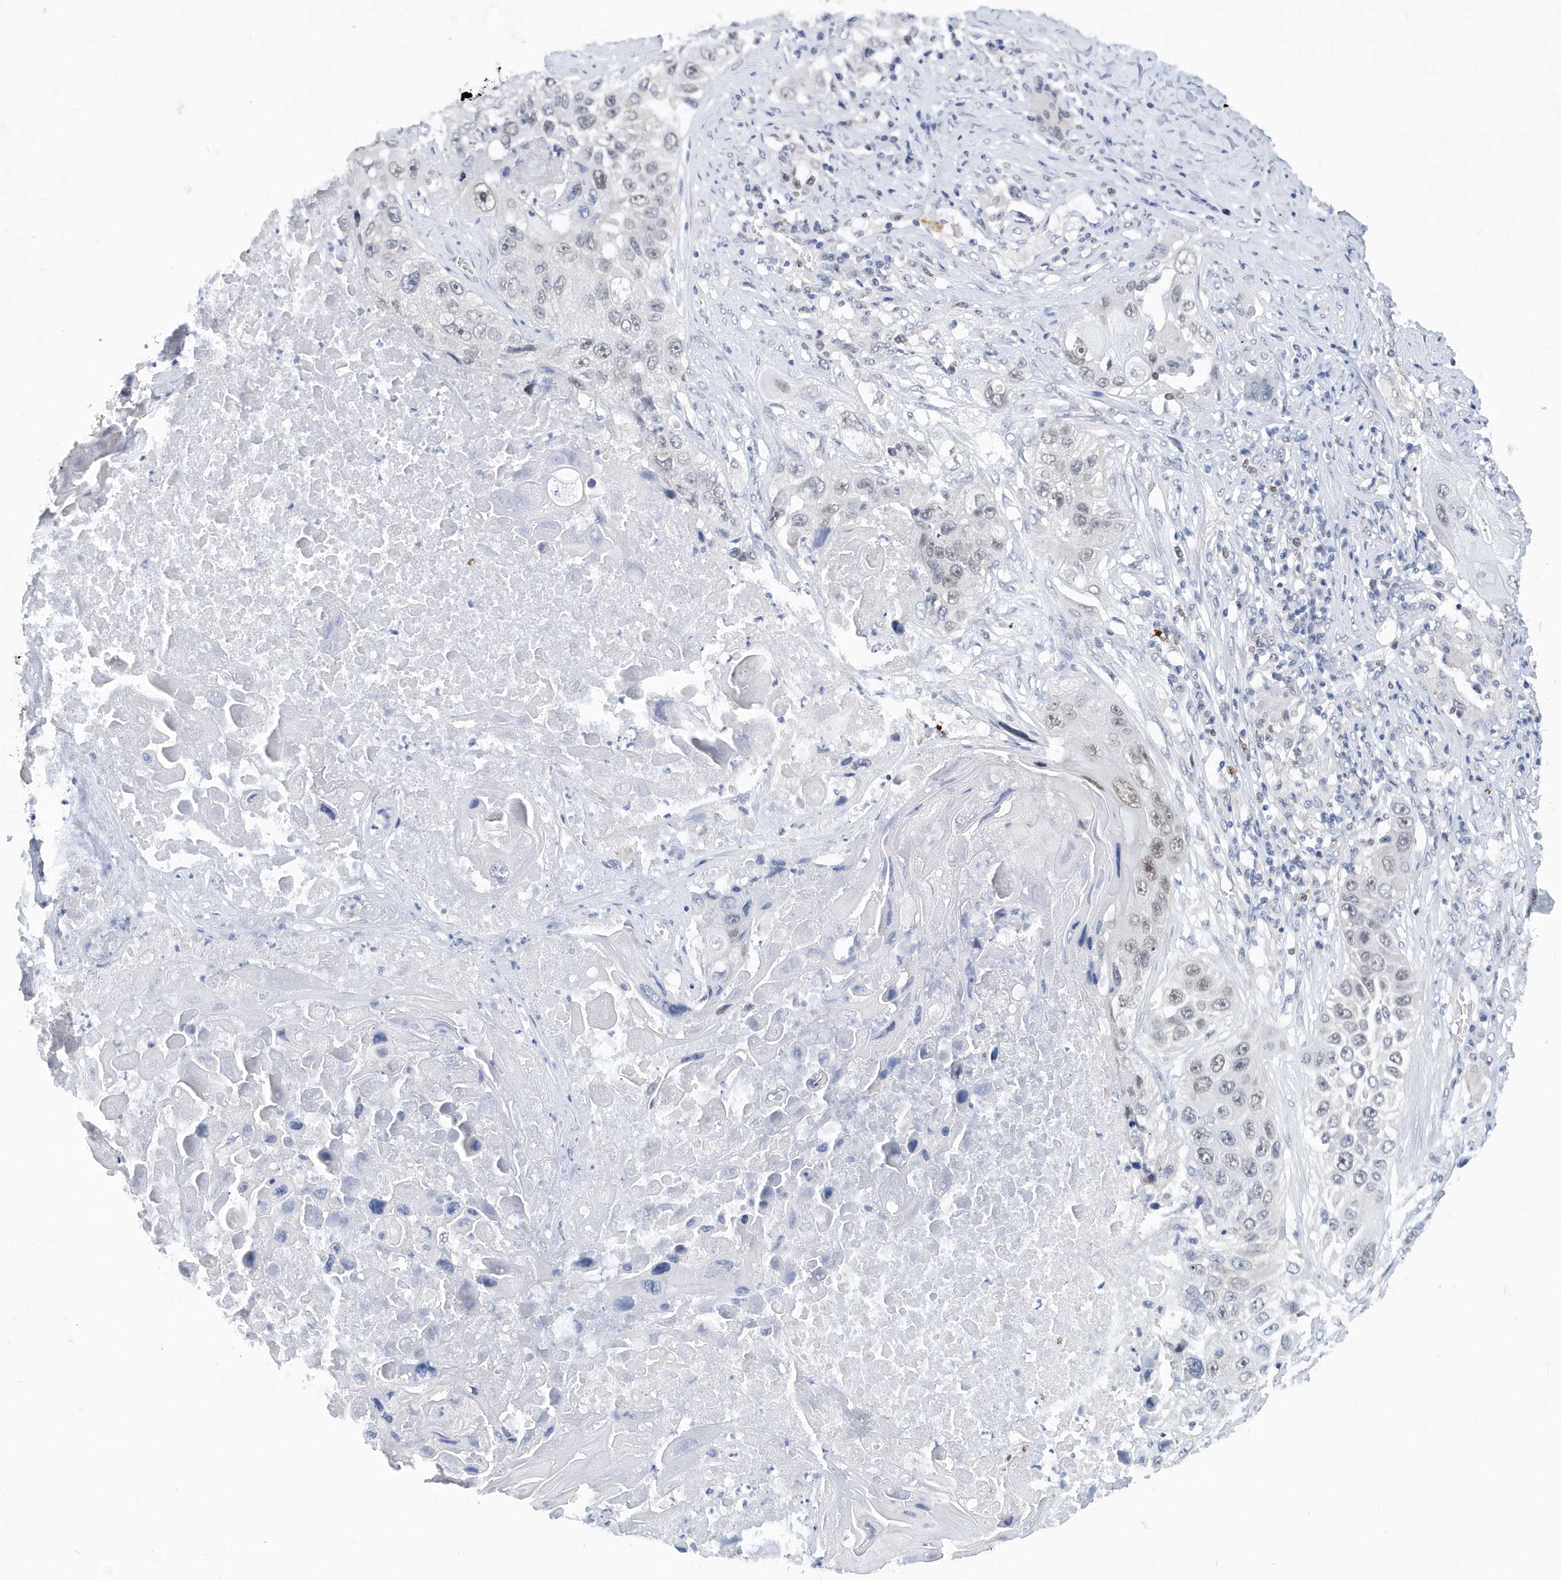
{"staining": {"intensity": "weak", "quantity": "<25%", "location": "nuclear"}, "tissue": "lung cancer", "cell_type": "Tumor cells", "image_type": "cancer", "snomed": [{"axis": "morphology", "description": "Squamous cell carcinoma, NOS"}, {"axis": "topography", "description": "Lung"}], "caption": "DAB immunohistochemical staining of lung squamous cell carcinoma reveals no significant staining in tumor cells.", "gene": "SRGAP3", "patient": {"sex": "male", "age": 61}}